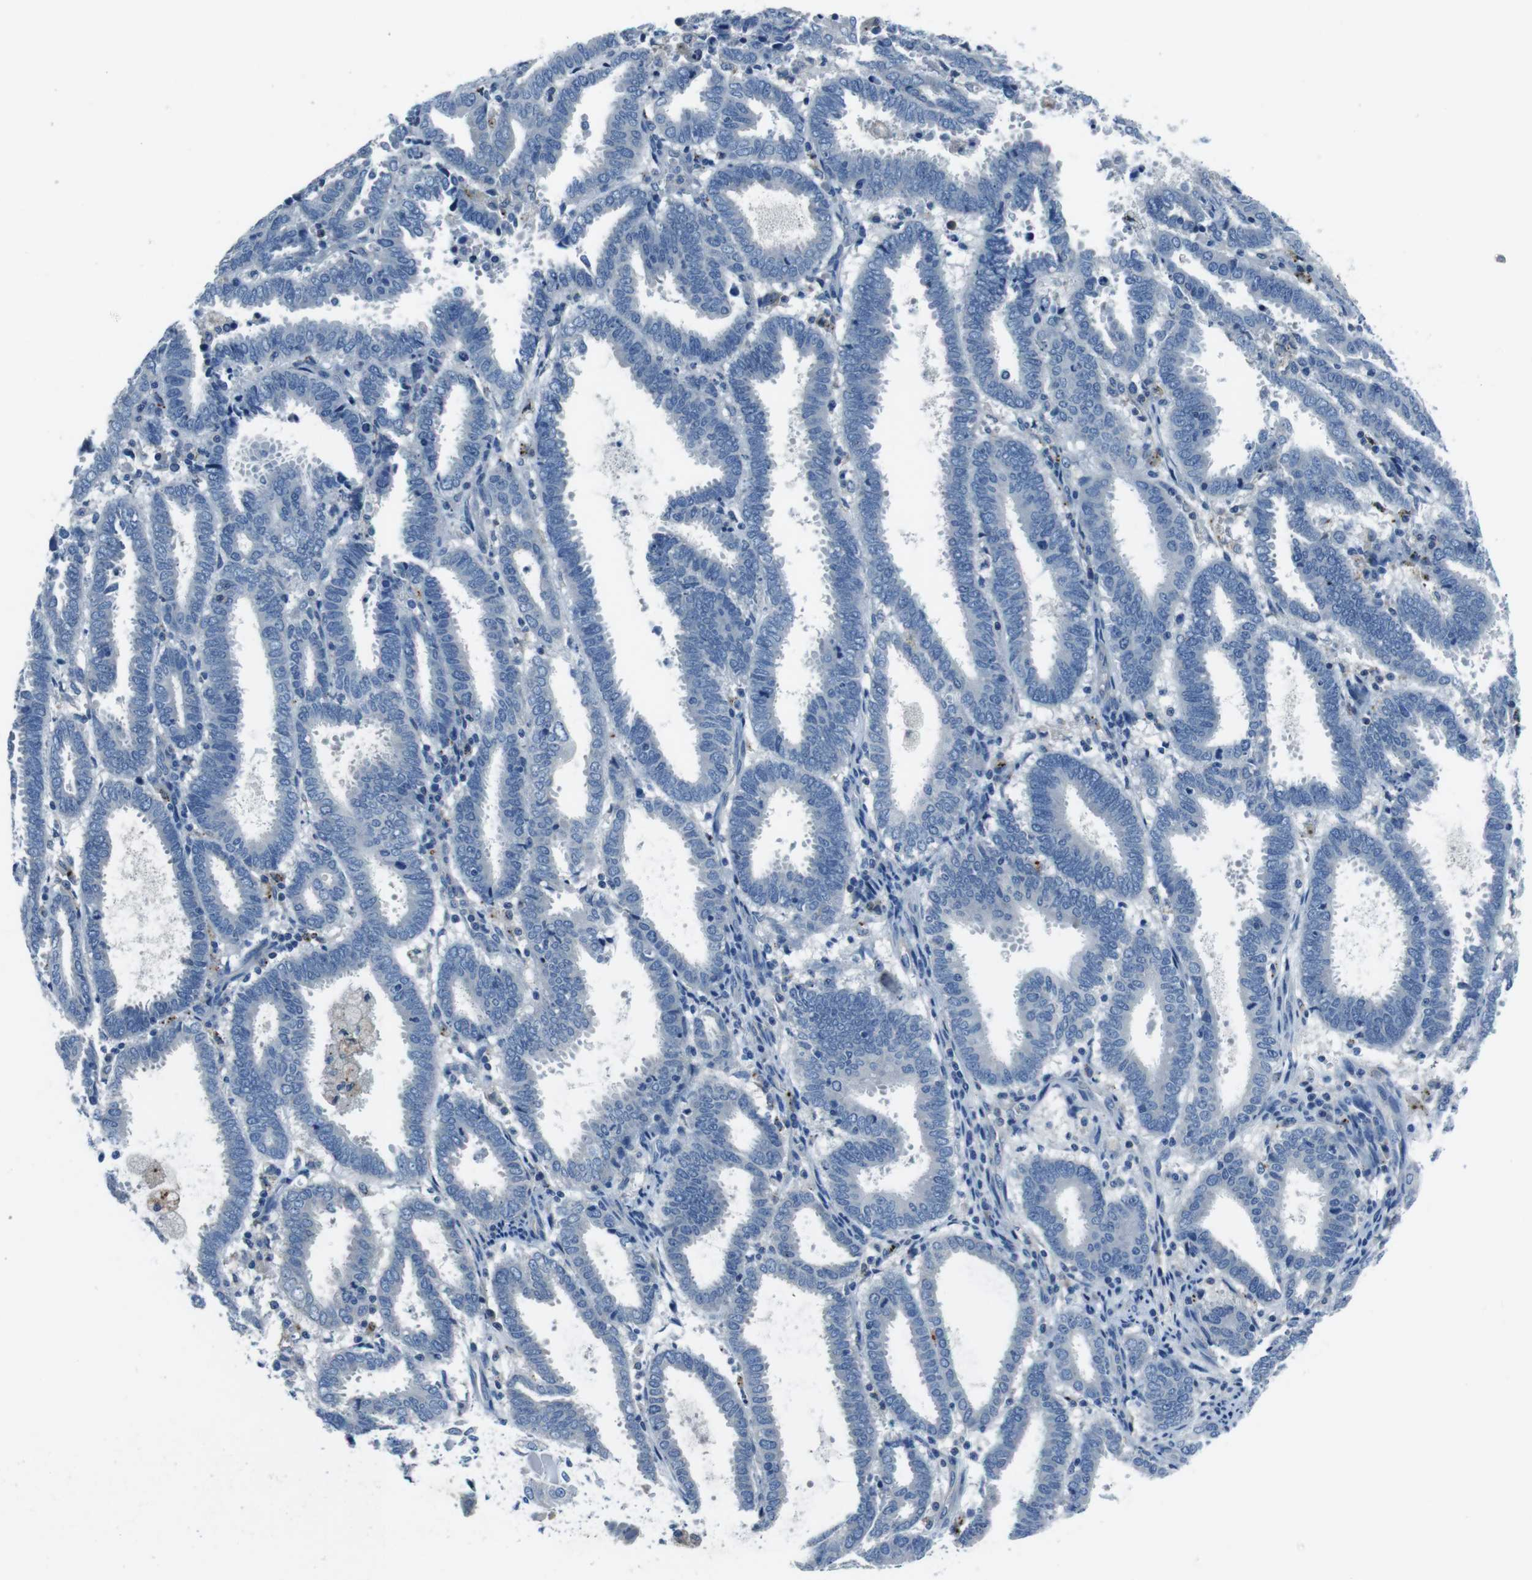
{"staining": {"intensity": "negative", "quantity": "none", "location": "none"}, "tissue": "endometrial cancer", "cell_type": "Tumor cells", "image_type": "cancer", "snomed": [{"axis": "morphology", "description": "Adenocarcinoma, NOS"}, {"axis": "topography", "description": "Uterus"}], "caption": "Immunohistochemical staining of human endometrial adenocarcinoma displays no significant expression in tumor cells.", "gene": "TULP3", "patient": {"sex": "female", "age": 83}}